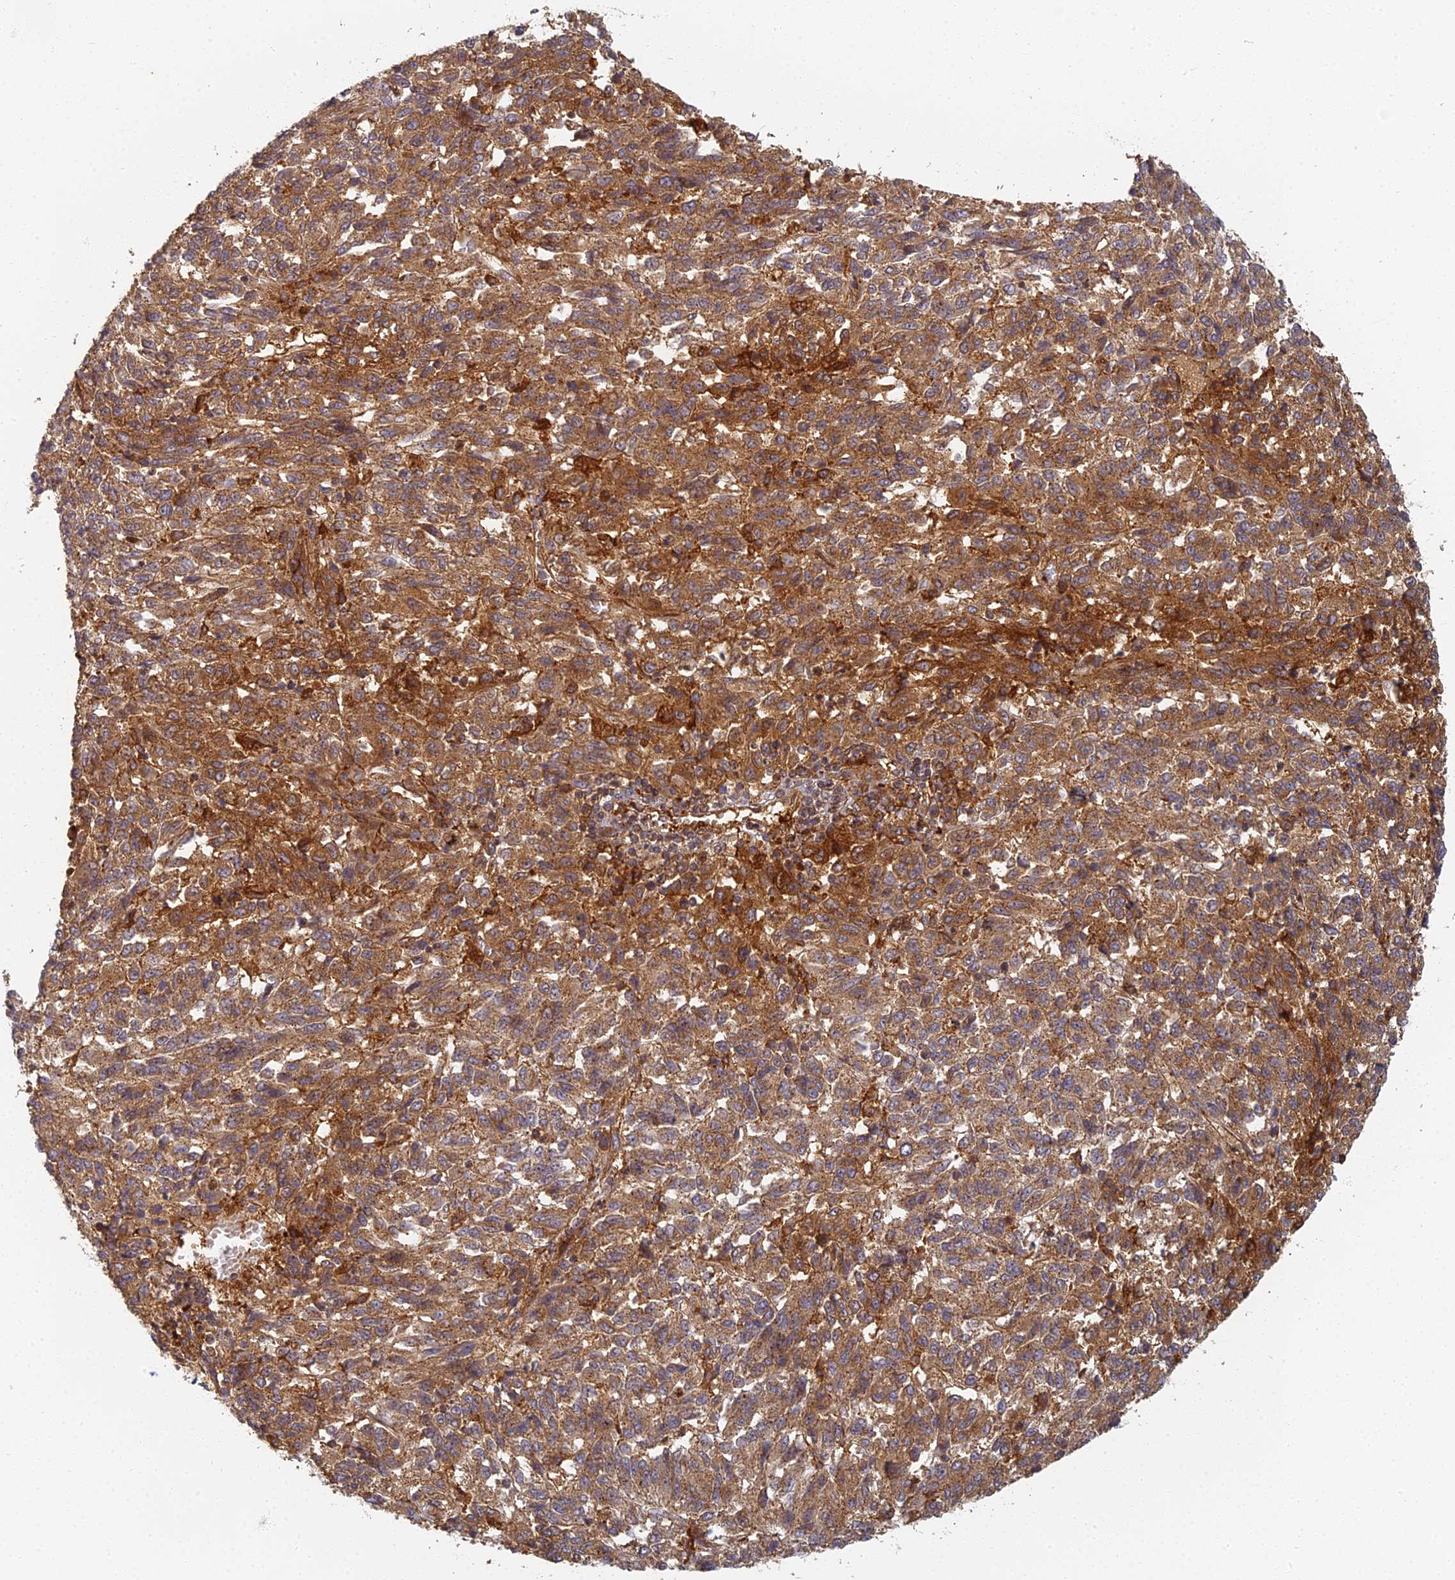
{"staining": {"intensity": "moderate", "quantity": ">75%", "location": "cytoplasmic/membranous"}, "tissue": "melanoma", "cell_type": "Tumor cells", "image_type": "cancer", "snomed": [{"axis": "morphology", "description": "Malignant melanoma, Metastatic site"}, {"axis": "topography", "description": "Lung"}], "caption": "A histopathology image of melanoma stained for a protein demonstrates moderate cytoplasmic/membranous brown staining in tumor cells.", "gene": "INO80D", "patient": {"sex": "male", "age": 64}}